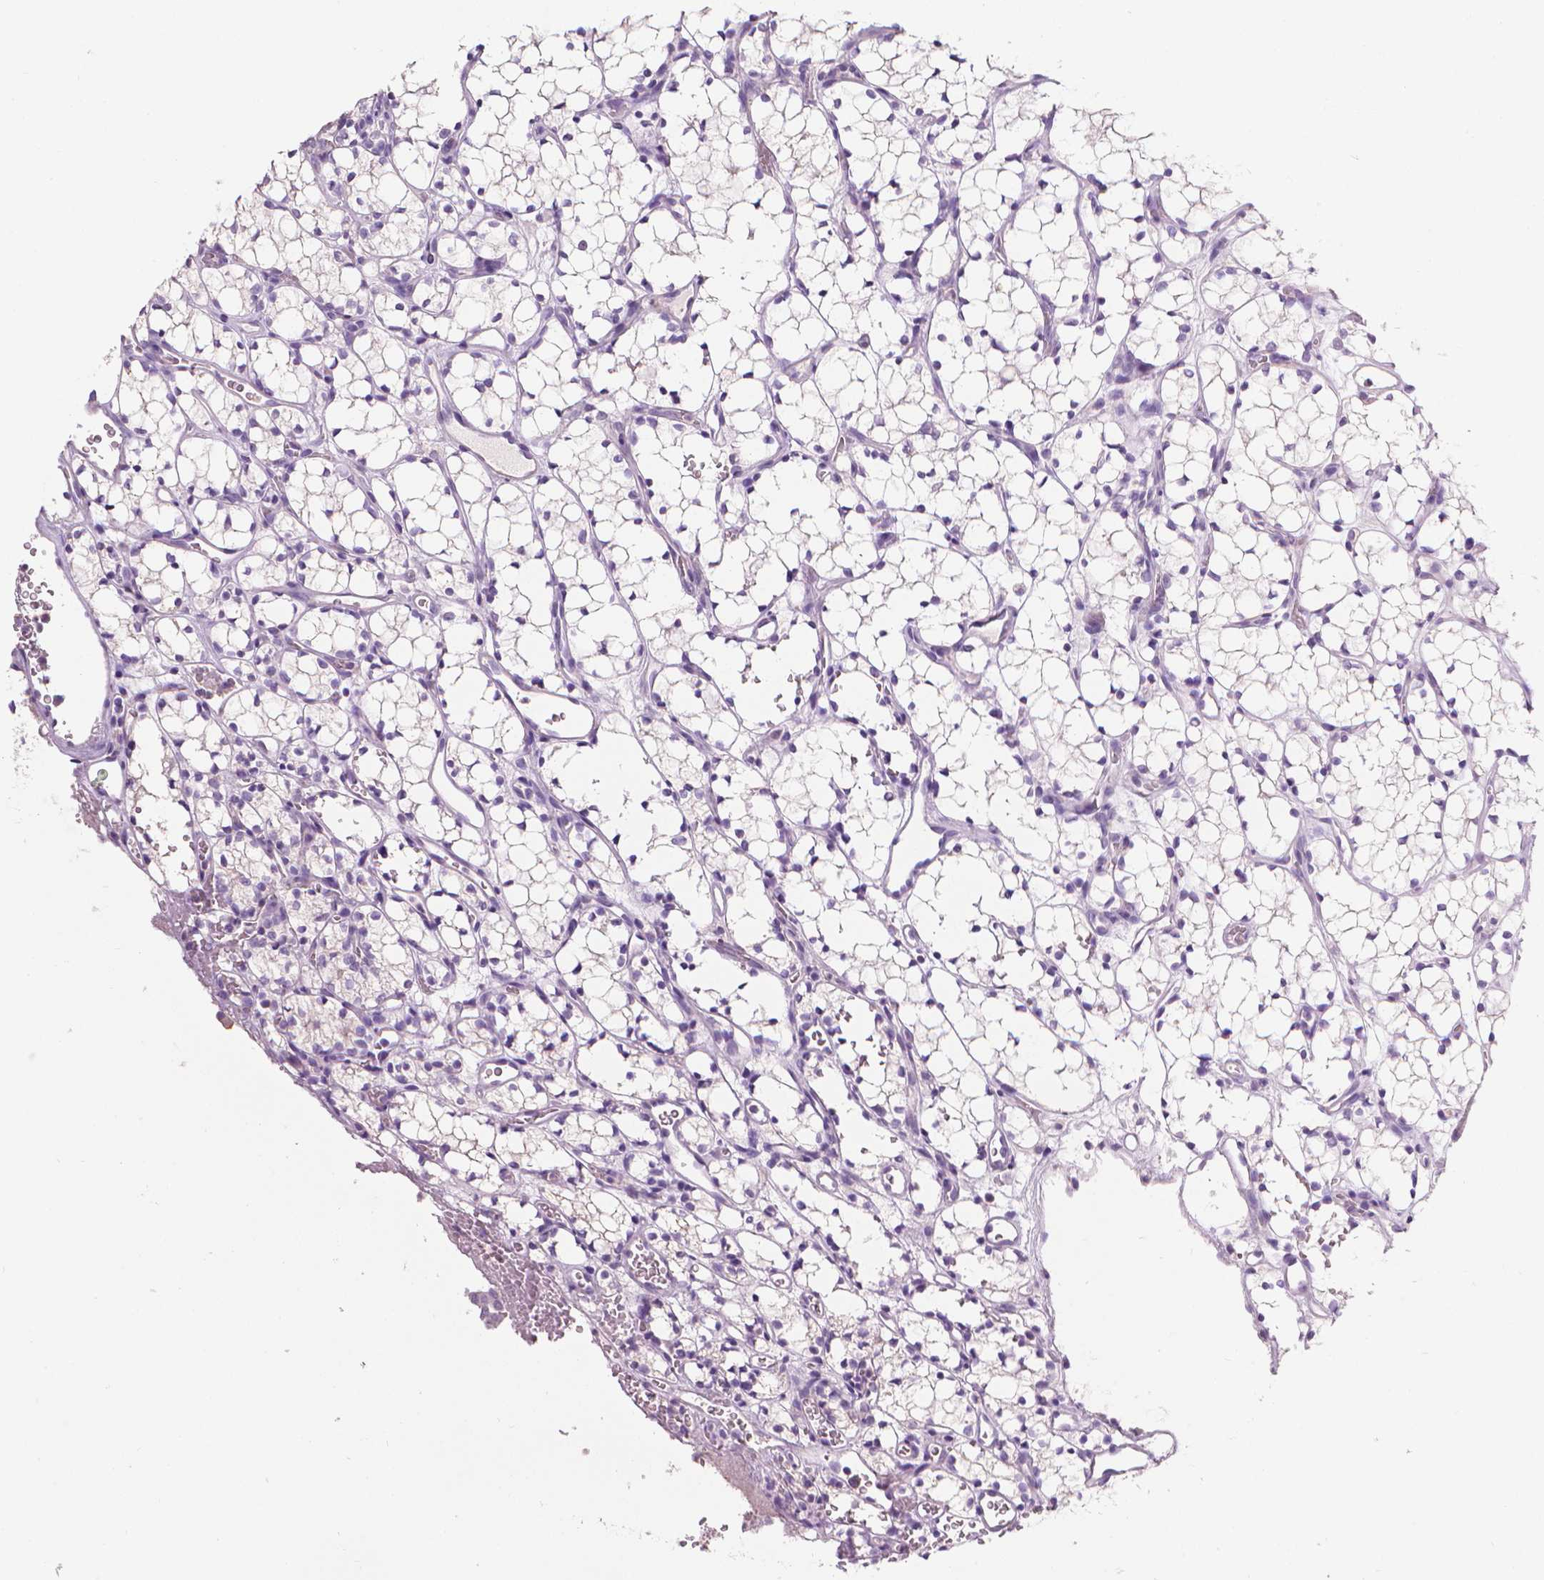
{"staining": {"intensity": "negative", "quantity": "none", "location": "none"}, "tissue": "renal cancer", "cell_type": "Tumor cells", "image_type": "cancer", "snomed": [{"axis": "morphology", "description": "Adenocarcinoma, NOS"}, {"axis": "topography", "description": "Kidney"}], "caption": "Immunohistochemistry micrograph of human renal cancer stained for a protein (brown), which displays no positivity in tumor cells.", "gene": "FASN", "patient": {"sex": "female", "age": 69}}